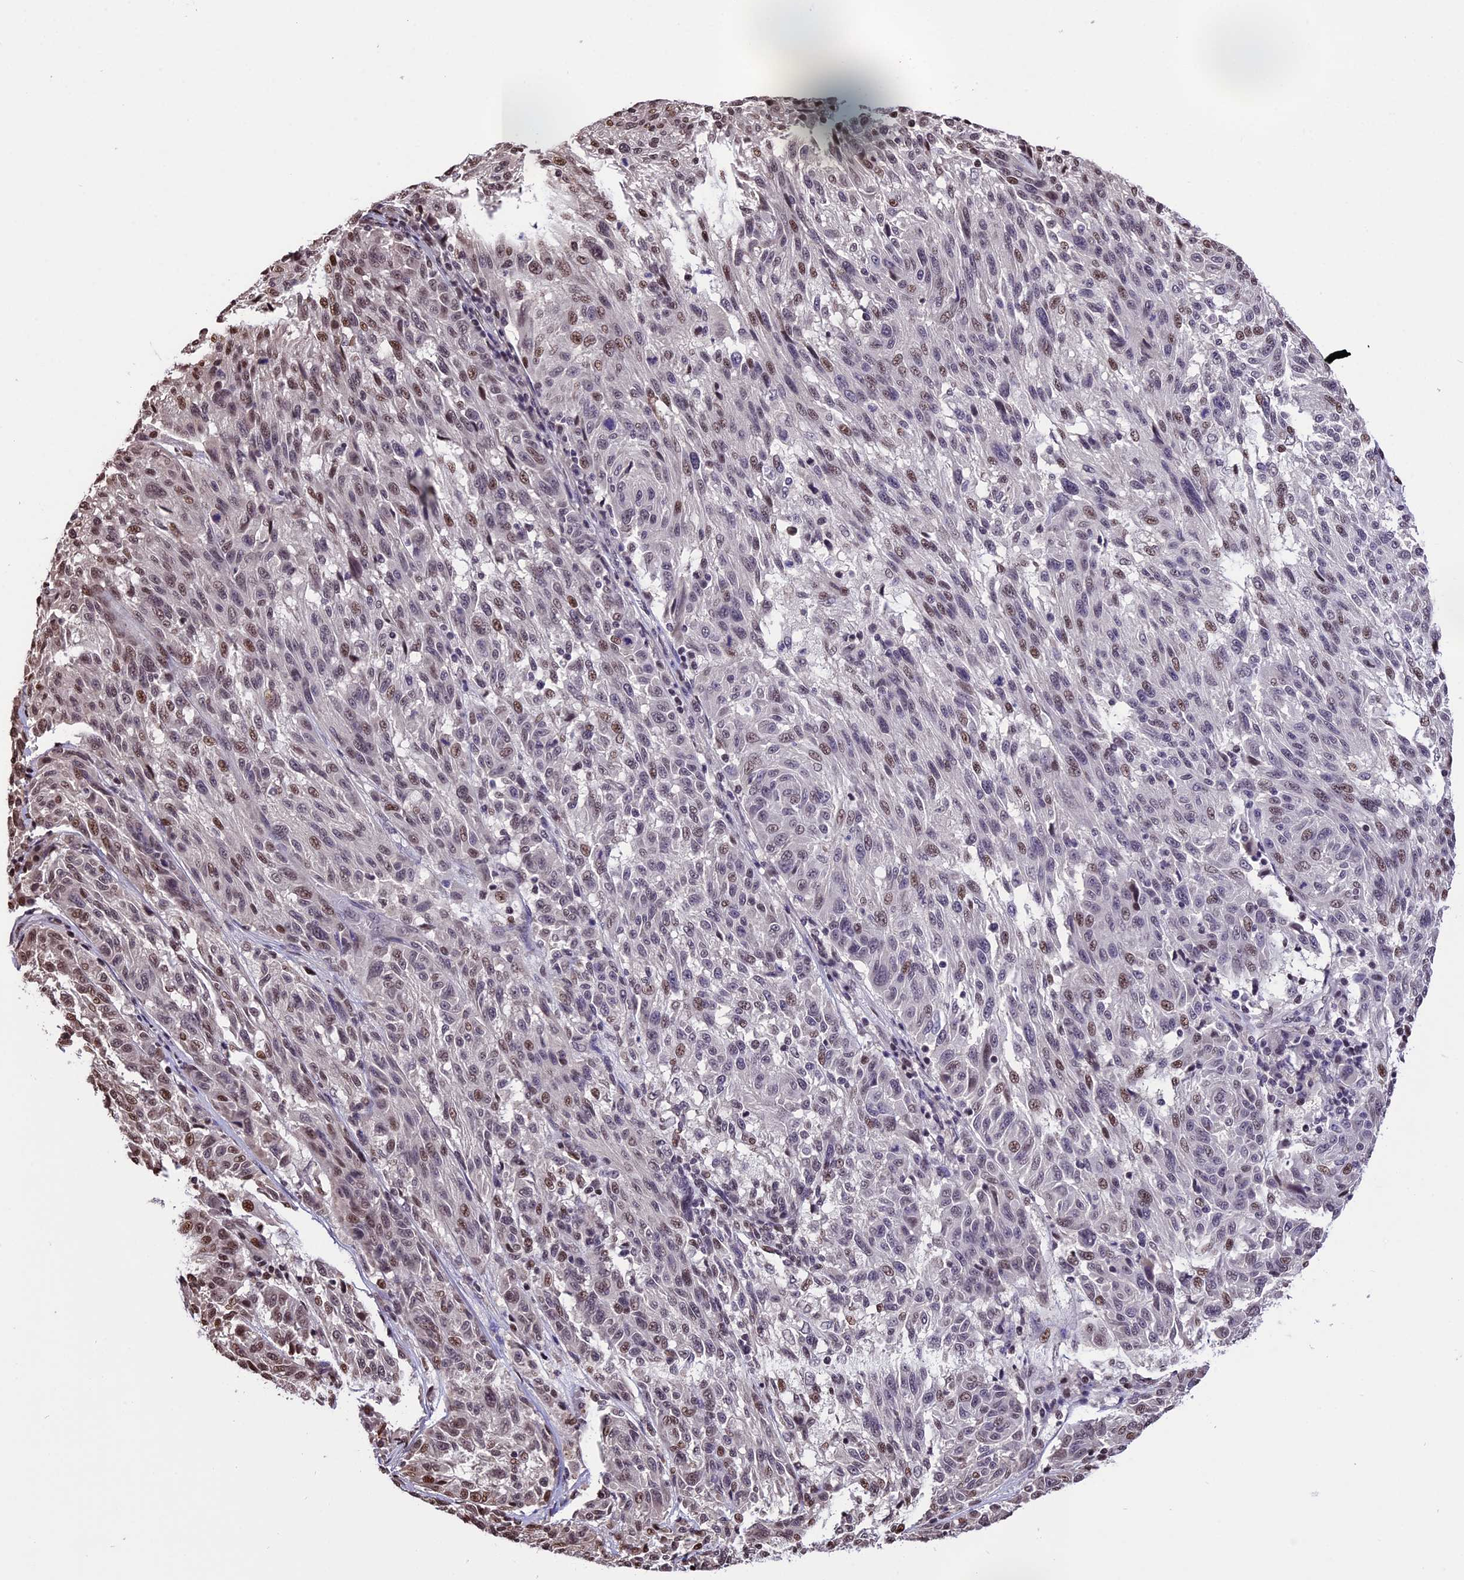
{"staining": {"intensity": "moderate", "quantity": "25%-75%", "location": "nuclear"}, "tissue": "melanoma", "cell_type": "Tumor cells", "image_type": "cancer", "snomed": [{"axis": "morphology", "description": "Malignant melanoma, NOS"}, {"axis": "topography", "description": "Skin"}], "caption": "Immunohistochemistry micrograph of neoplastic tissue: human melanoma stained using immunohistochemistry (IHC) reveals medium levels of moderate protein expression localized specifically in the nuclear of tumor cells, appearing as a nuclear brown color.", "gene": "POLR3E", "patient": {"sex": "male", "age": 53}}